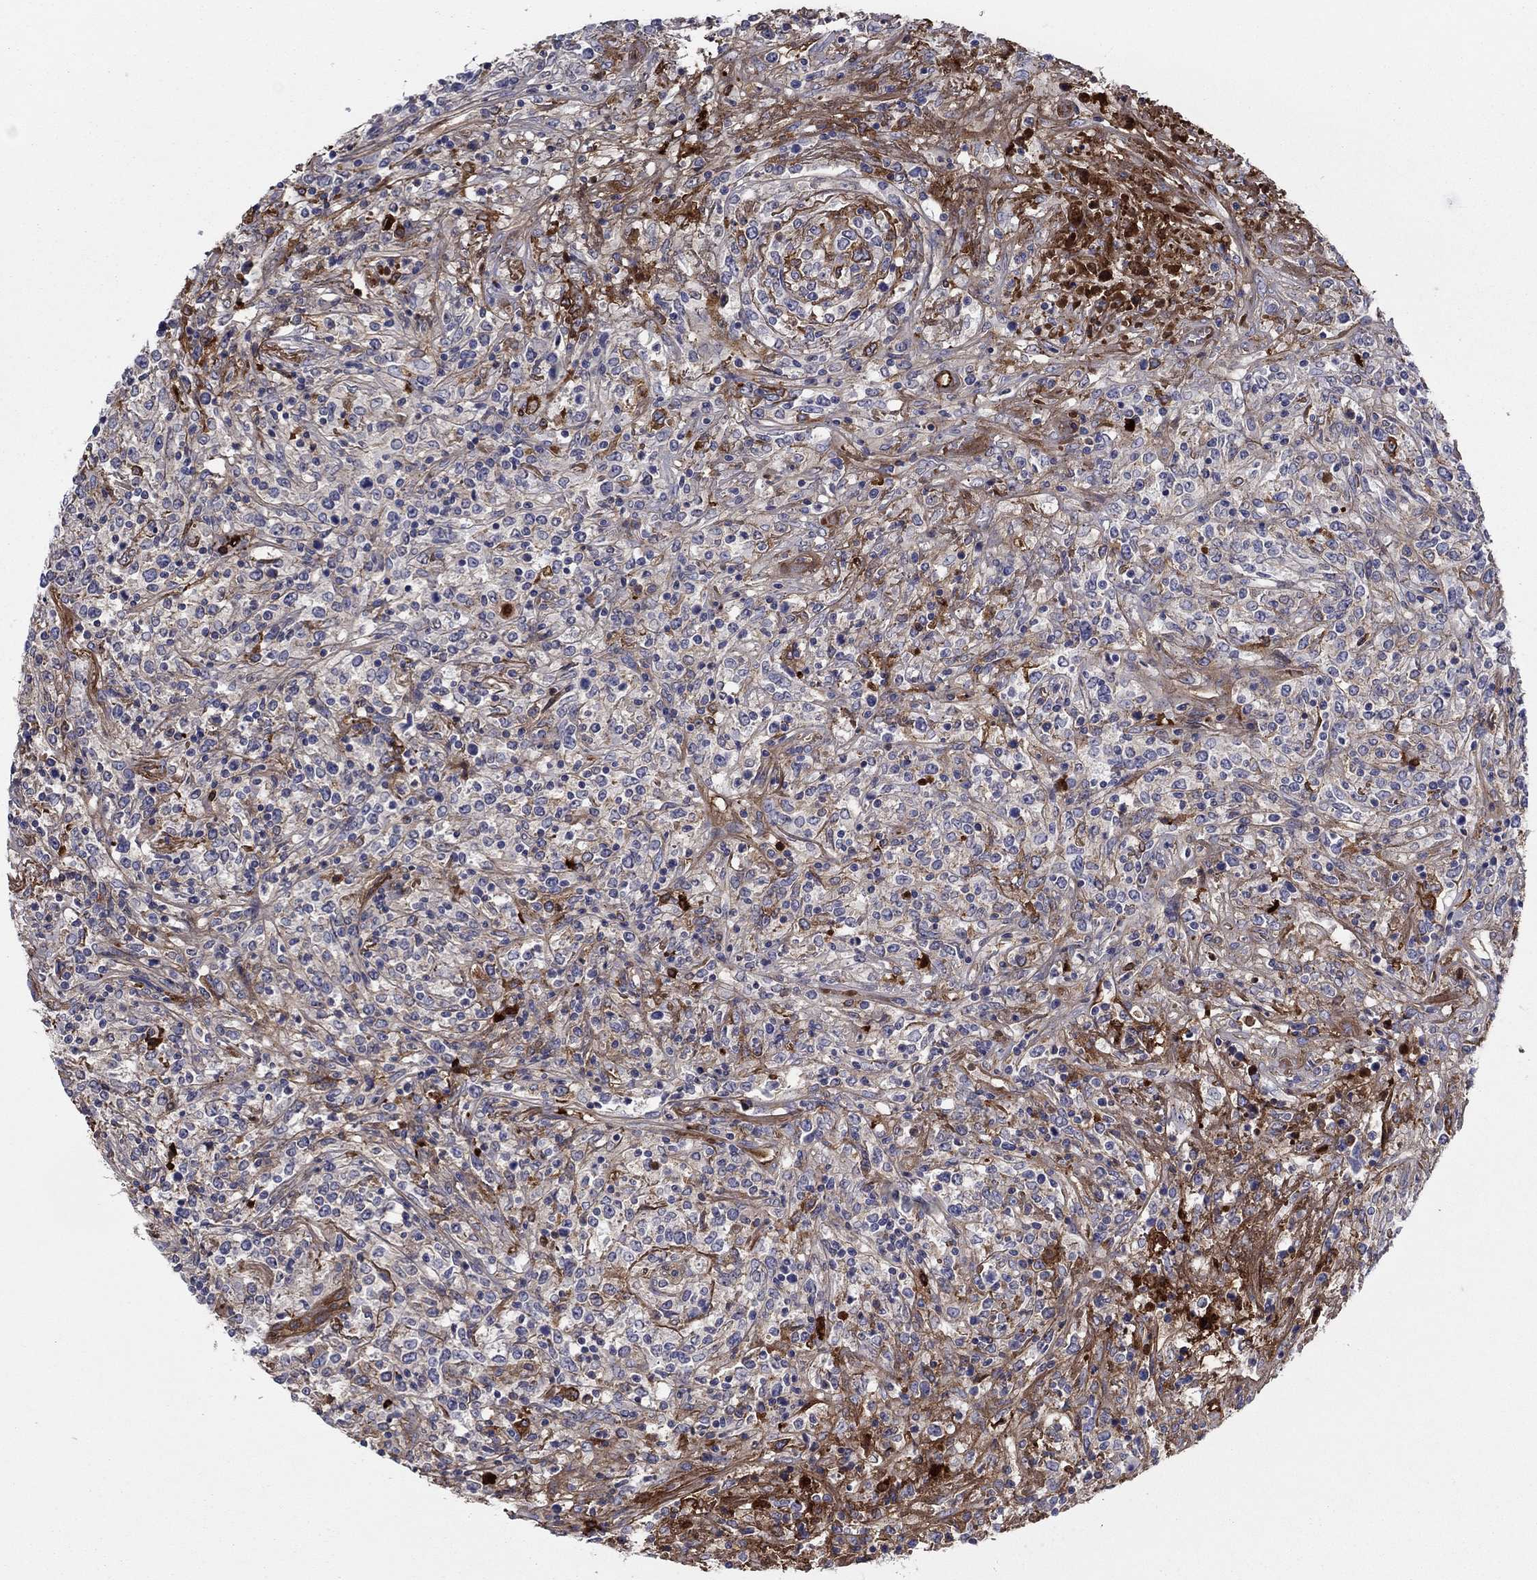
{"staining": {"intensity": "negative", "quantity": "none", "location": "none"}, "tissue": "lymphoma", "cell_type": "Tumor cells", "image_type": "cancer", "snomed": [{"axis": "morphology", "description": "Malignant lymphoma, non-Hodgkin's type, High grade"}, {"axis": "topography", "description": "Lung"}], "caption": "A photomicrograph of human malignant lymphoma, non-Hodgkin's type (high-grade) is negative for staining in tumor cells.", "gene": "HPX", "patient": {"sex": "male", "age": 79}}